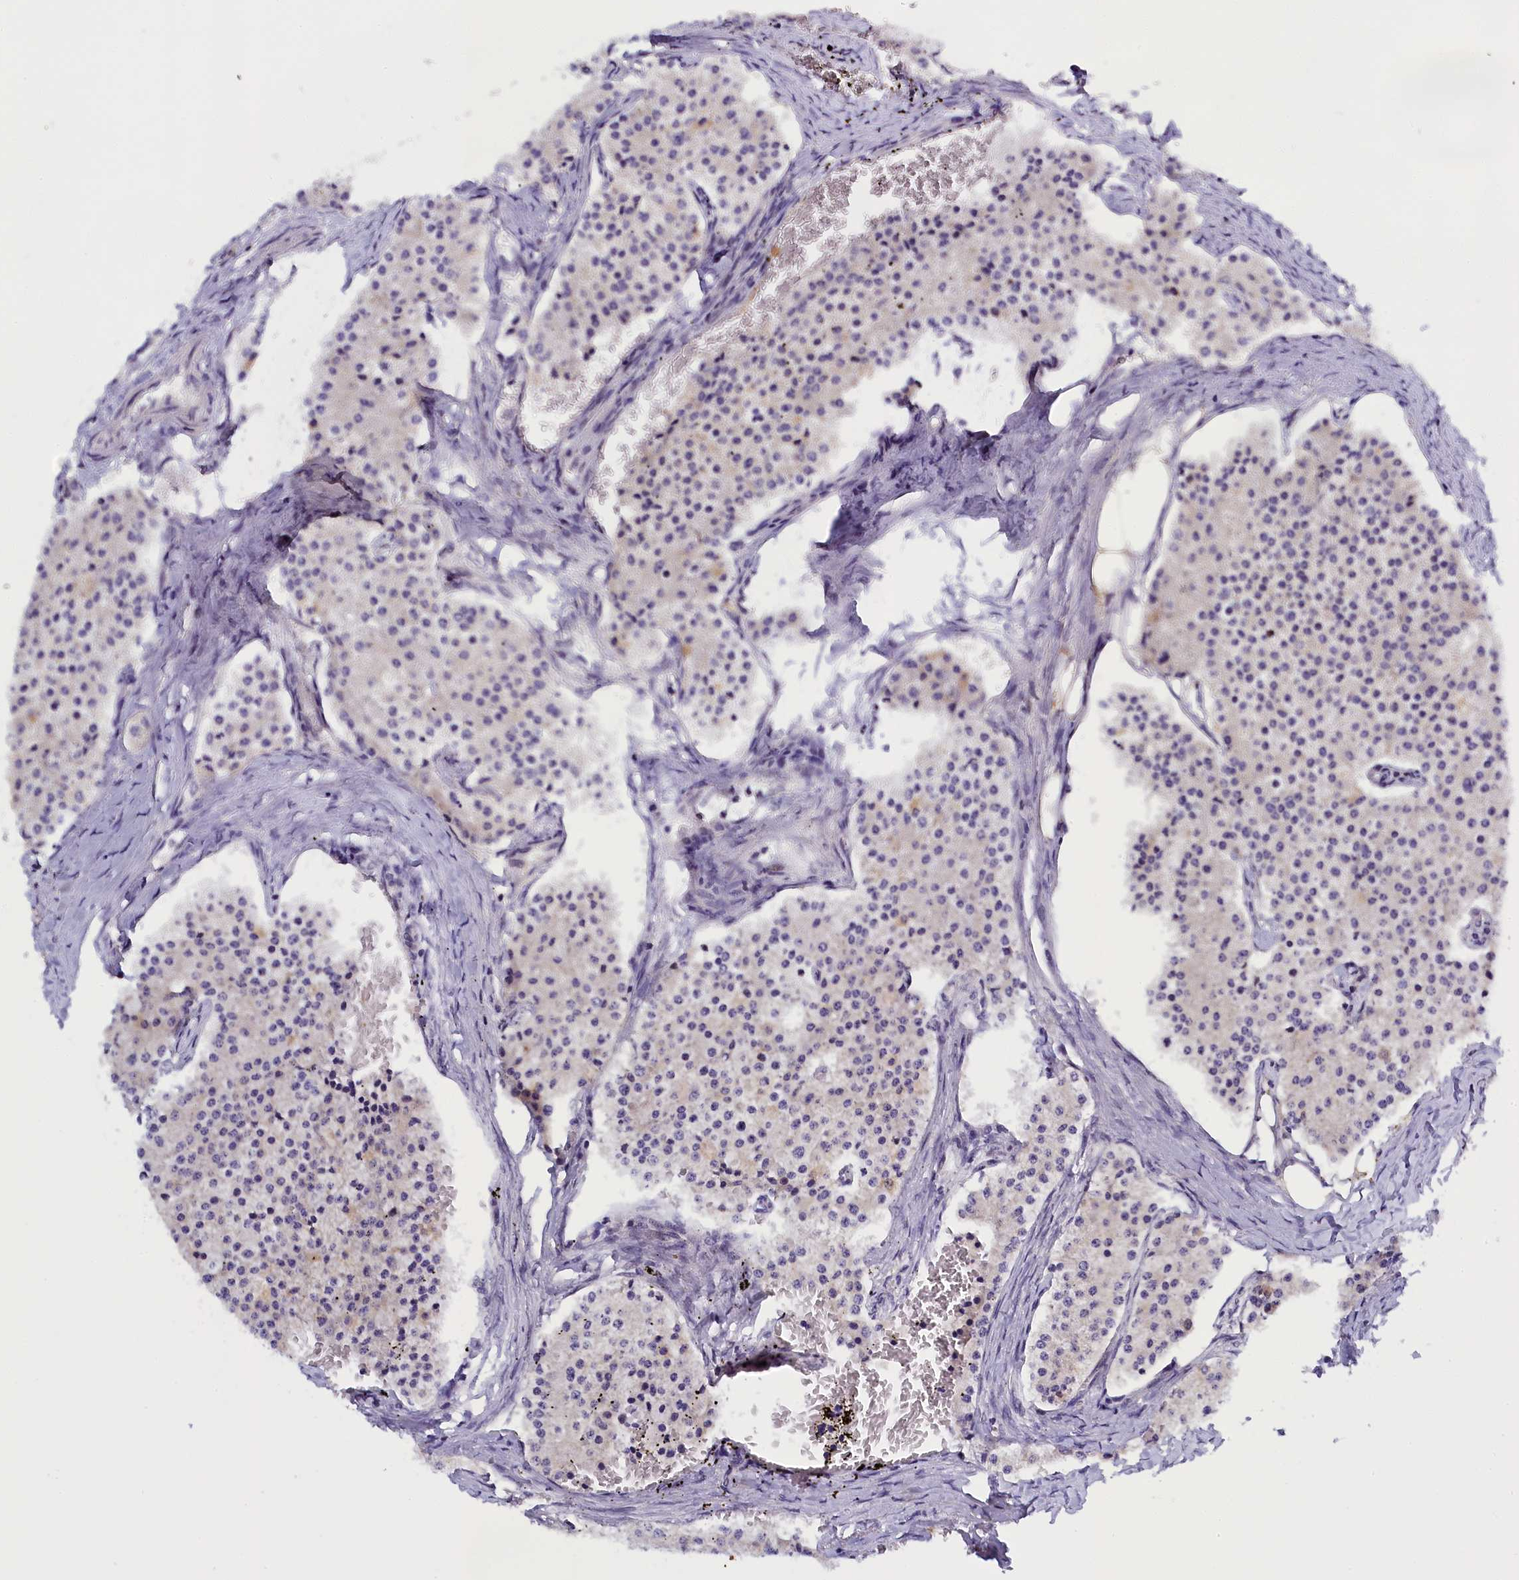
{"staining": {"intensity": "negative", "quantity": "none", "location": "none"}, "tissue": "carcinoid", "cell_type": "Tumor cells", "image_type": "cancer", "snomed": [{"axis": "morphology", "description": "Carcinoid, malignant, NOS"}, {"axis": "topography", "description": "Colon"}], "caption": "Tumor cells are negative for brown protein staining in carcinoid.", "gene": "ENKD1", "patient": {"sex": "female", "age": 52}}